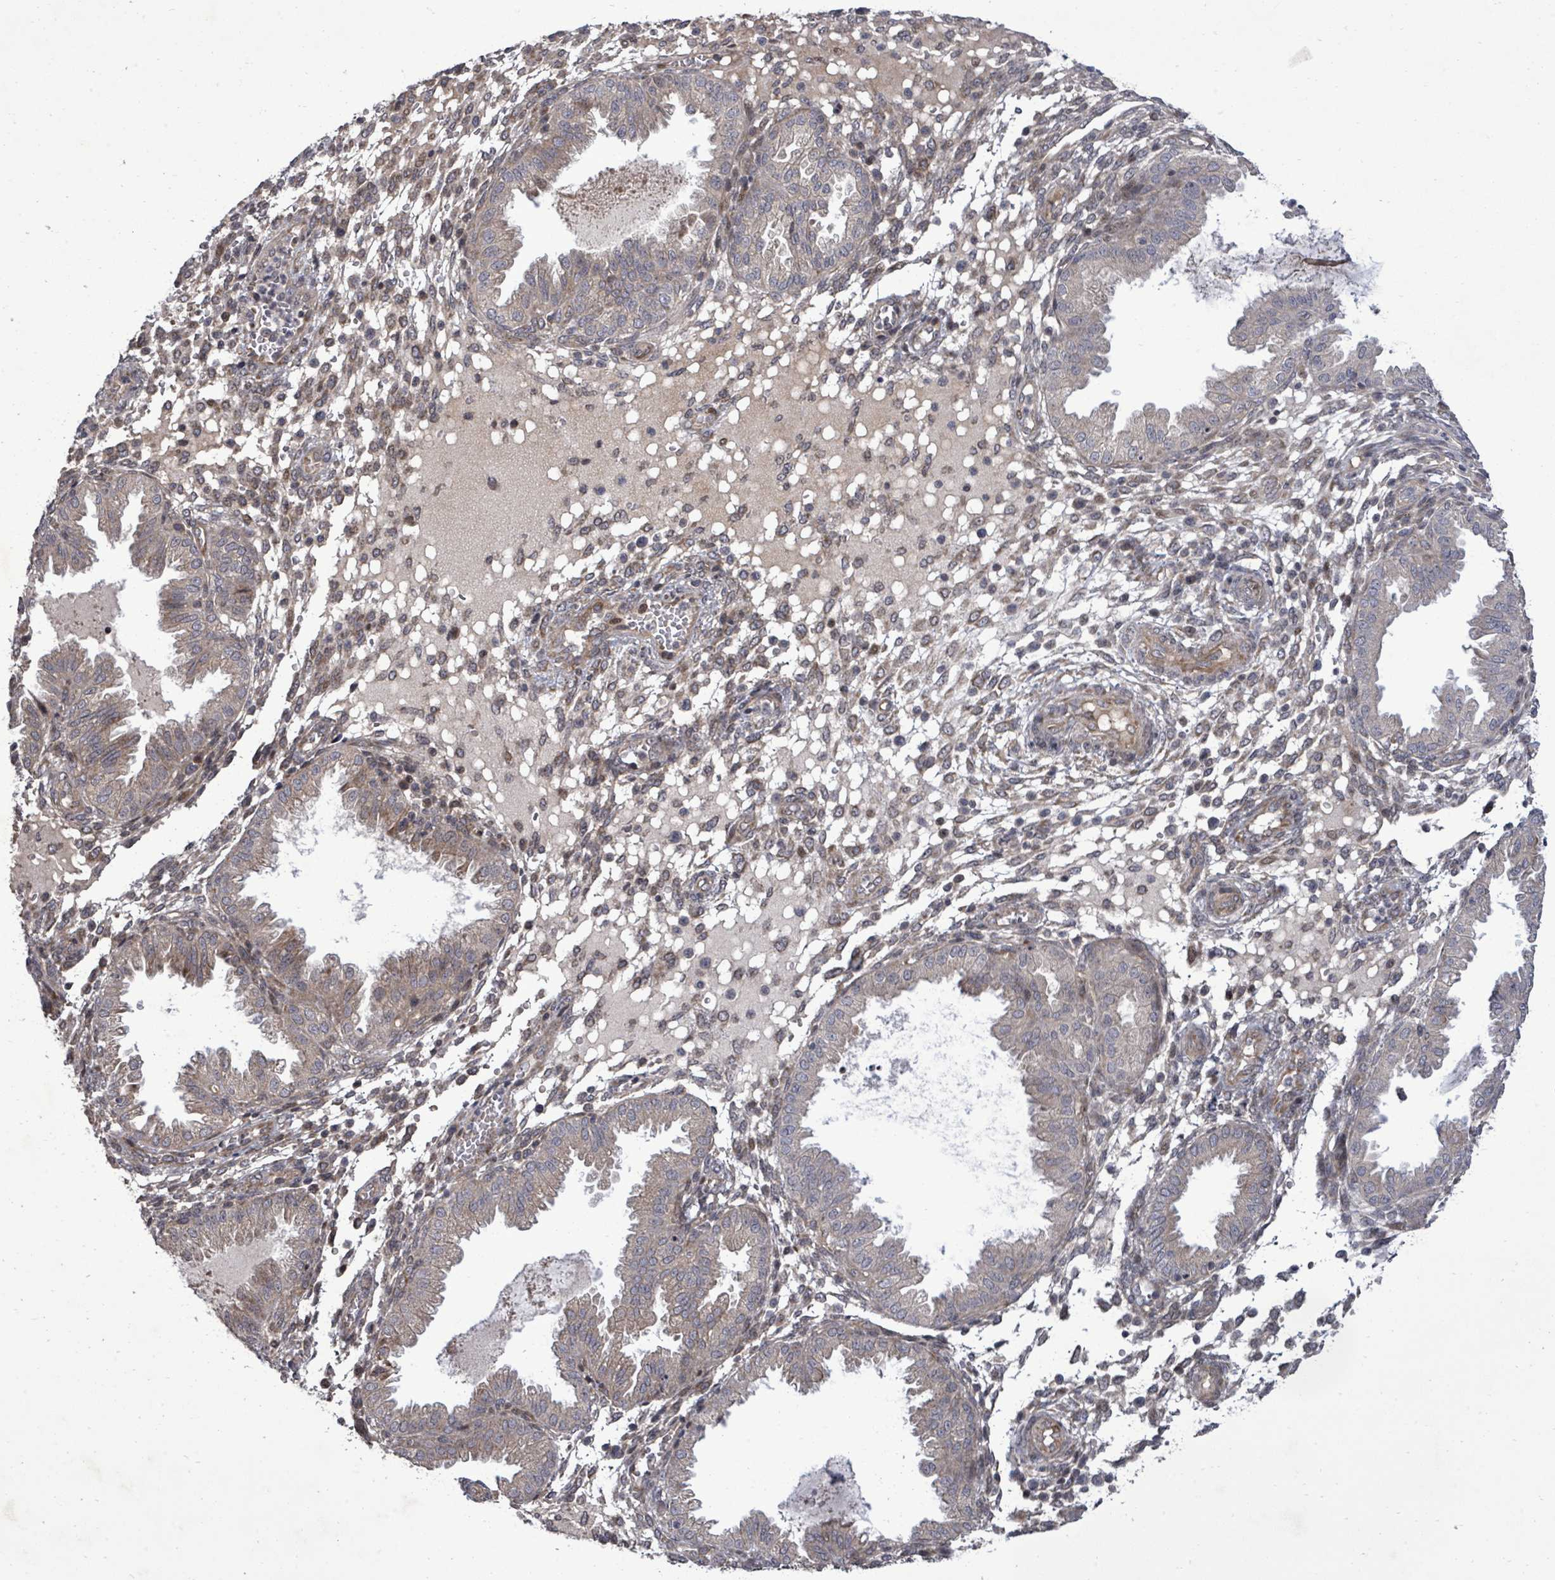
{"staining": {"intensity": "moderate", "quantity": "<25%", "location": "cytoplasmic/membranous"}, "tissue": "endometrium", "cell_type": "Cells in endometrial stroma", "image_type": "normal", "snomed": [{"axis": "morphology", "description": "Normal tissue, NOS"}, {"axis": "topography", "description": "Endometrium"}], "caption": "This histopathology image reveals normal endometrium stained with immunohistochemistry (IHC) to label a protein in brown. The cytoplasmic/membranous of cells in endometrial stroma show moderate positivity for the protein. Nuclei are counter-stained blue.", "gene": "KRTAP27", "patient": {"sex": "female", "age": 33}}